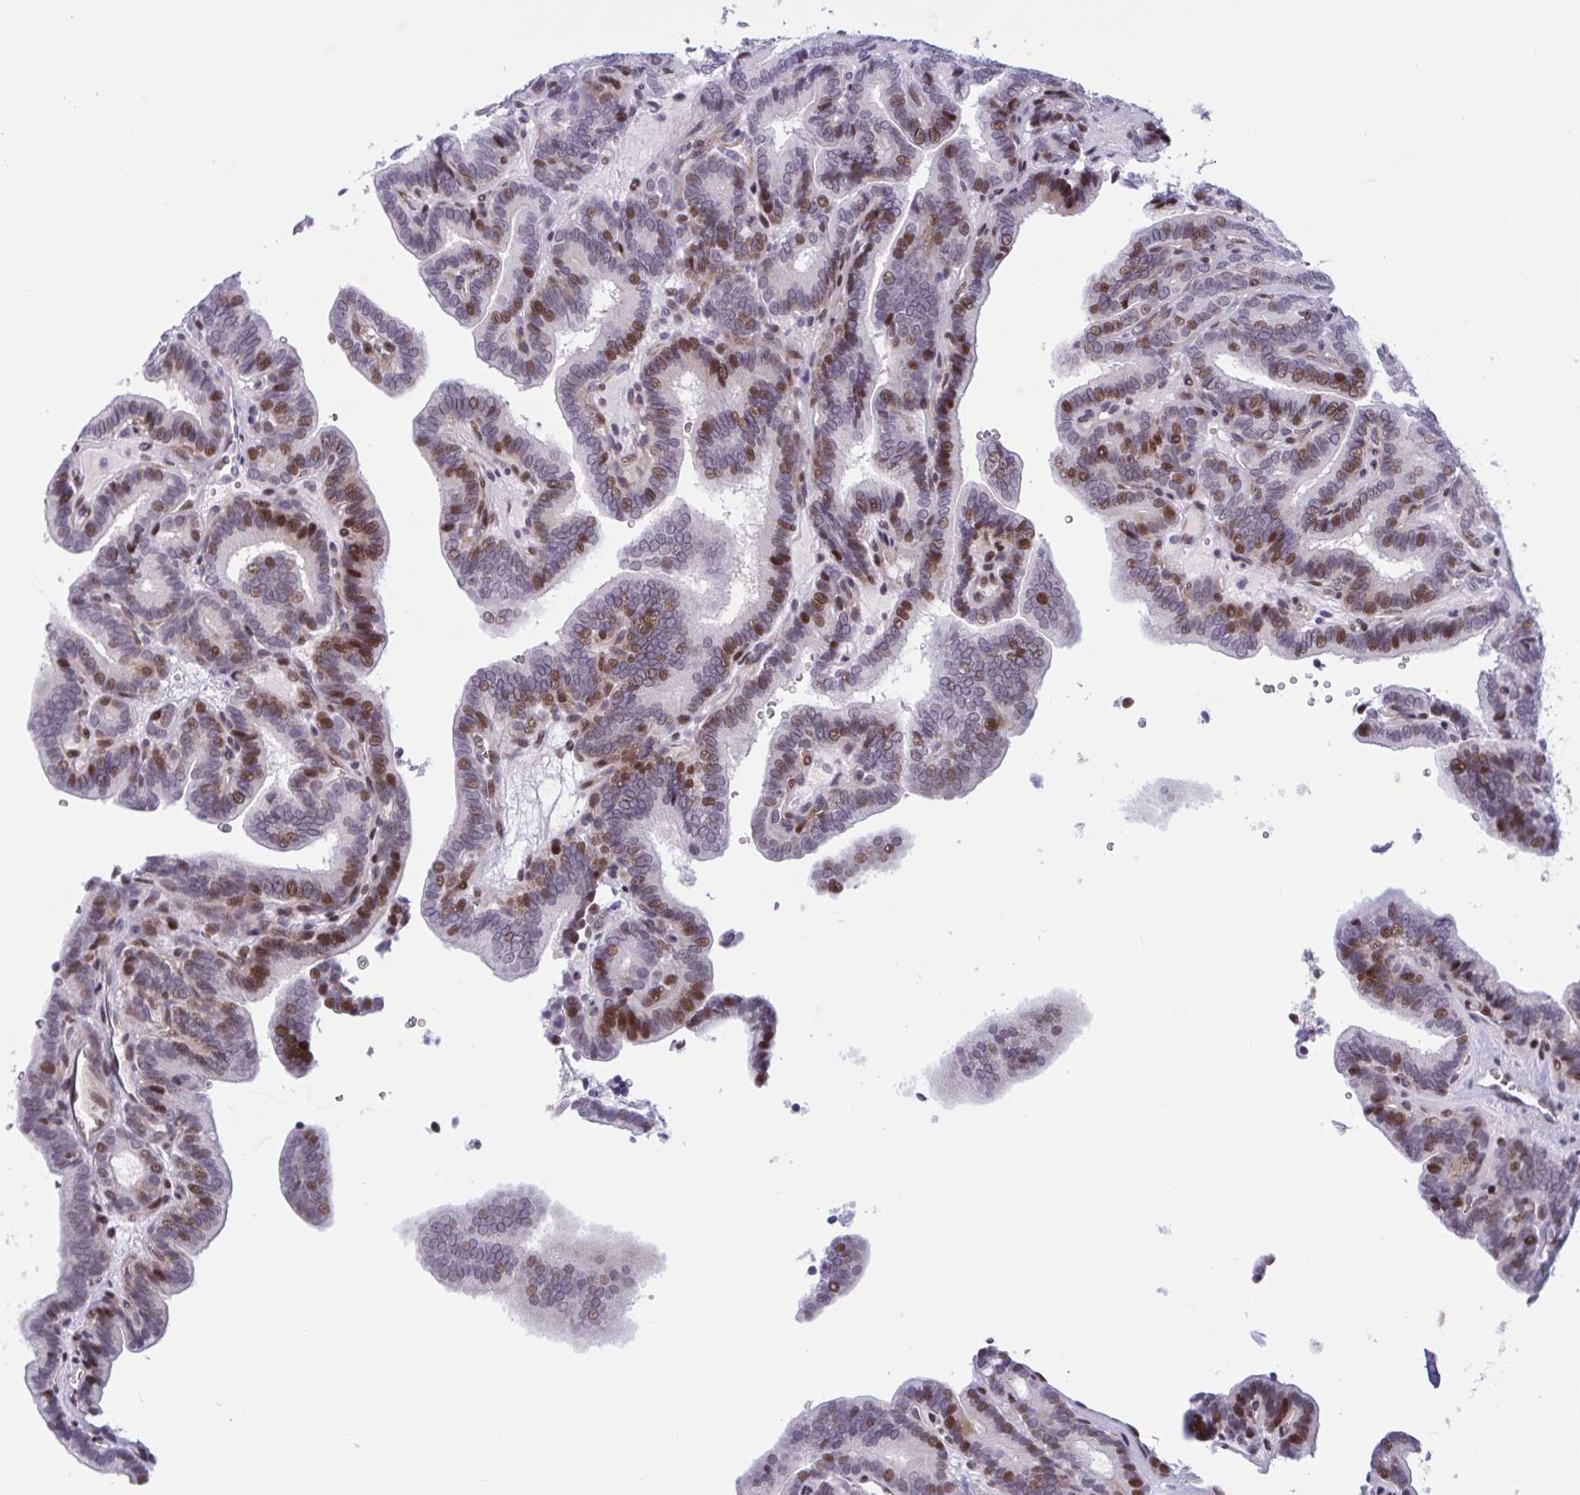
{"staining": {"intensity": "moderate", "quantity": "25%-75%", "location": "cytoplasmic/membranous,nuclear"}, "tissue": "thyroid cancer", "cell_type": "Tumor cells", "image_type": "cancer", "snomed": [{"axis": "morphology", "description": "Papillary adenocarcinoma, NOS"}, {"axis": "topography", "description": "Thyroid gland"}], "caption": "Protein staining reveals moderate cytoplasmic/membranous and nuclear staining in approximately 25%-75% of tumor cells in thyroid papillary adenocarcinoma.", "gene": "RBL1", "patient": {"sex": "female", "age": 21}}